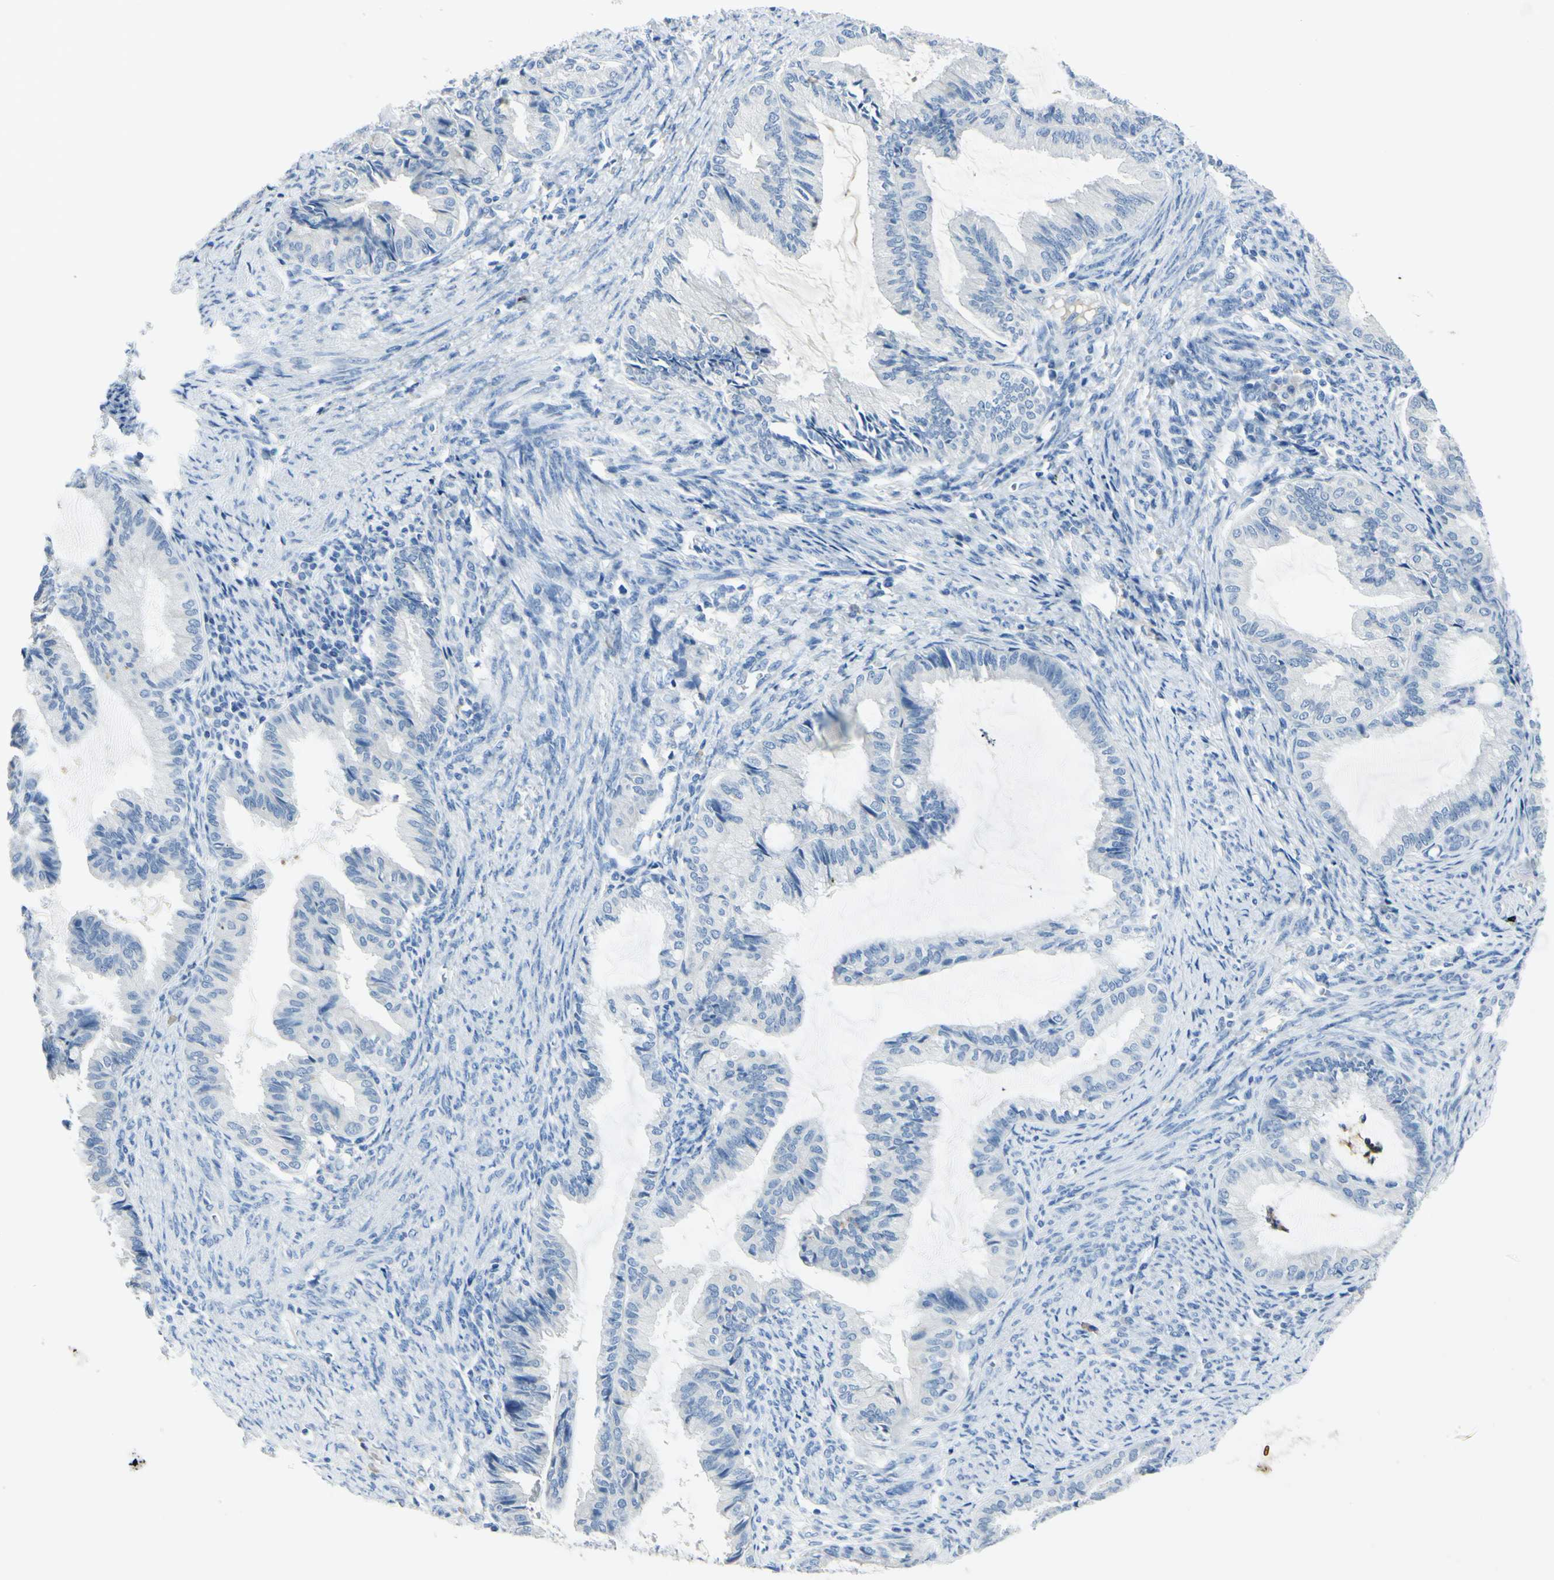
{"staining": {"intensity": "negative", "quantity": "none", "location": "none"}, "tissue": "endometrial cancer", "cell_type": "Tumor cells", "image_type": "cancer", "snomed": [{"axis": "morphology", "description": "Adenocarcinoma, NOS"}, {"axis": "topography", "description": "Endometrium"}], "caption": "Immunohistochemical staining of endometrial cancer exhibits no significant staining in tumor cells. (DAB immunohistochemistry (IHC), high magnification).", "gene": "ZNF557", "patient": {"sex": "female", "age": 86}}